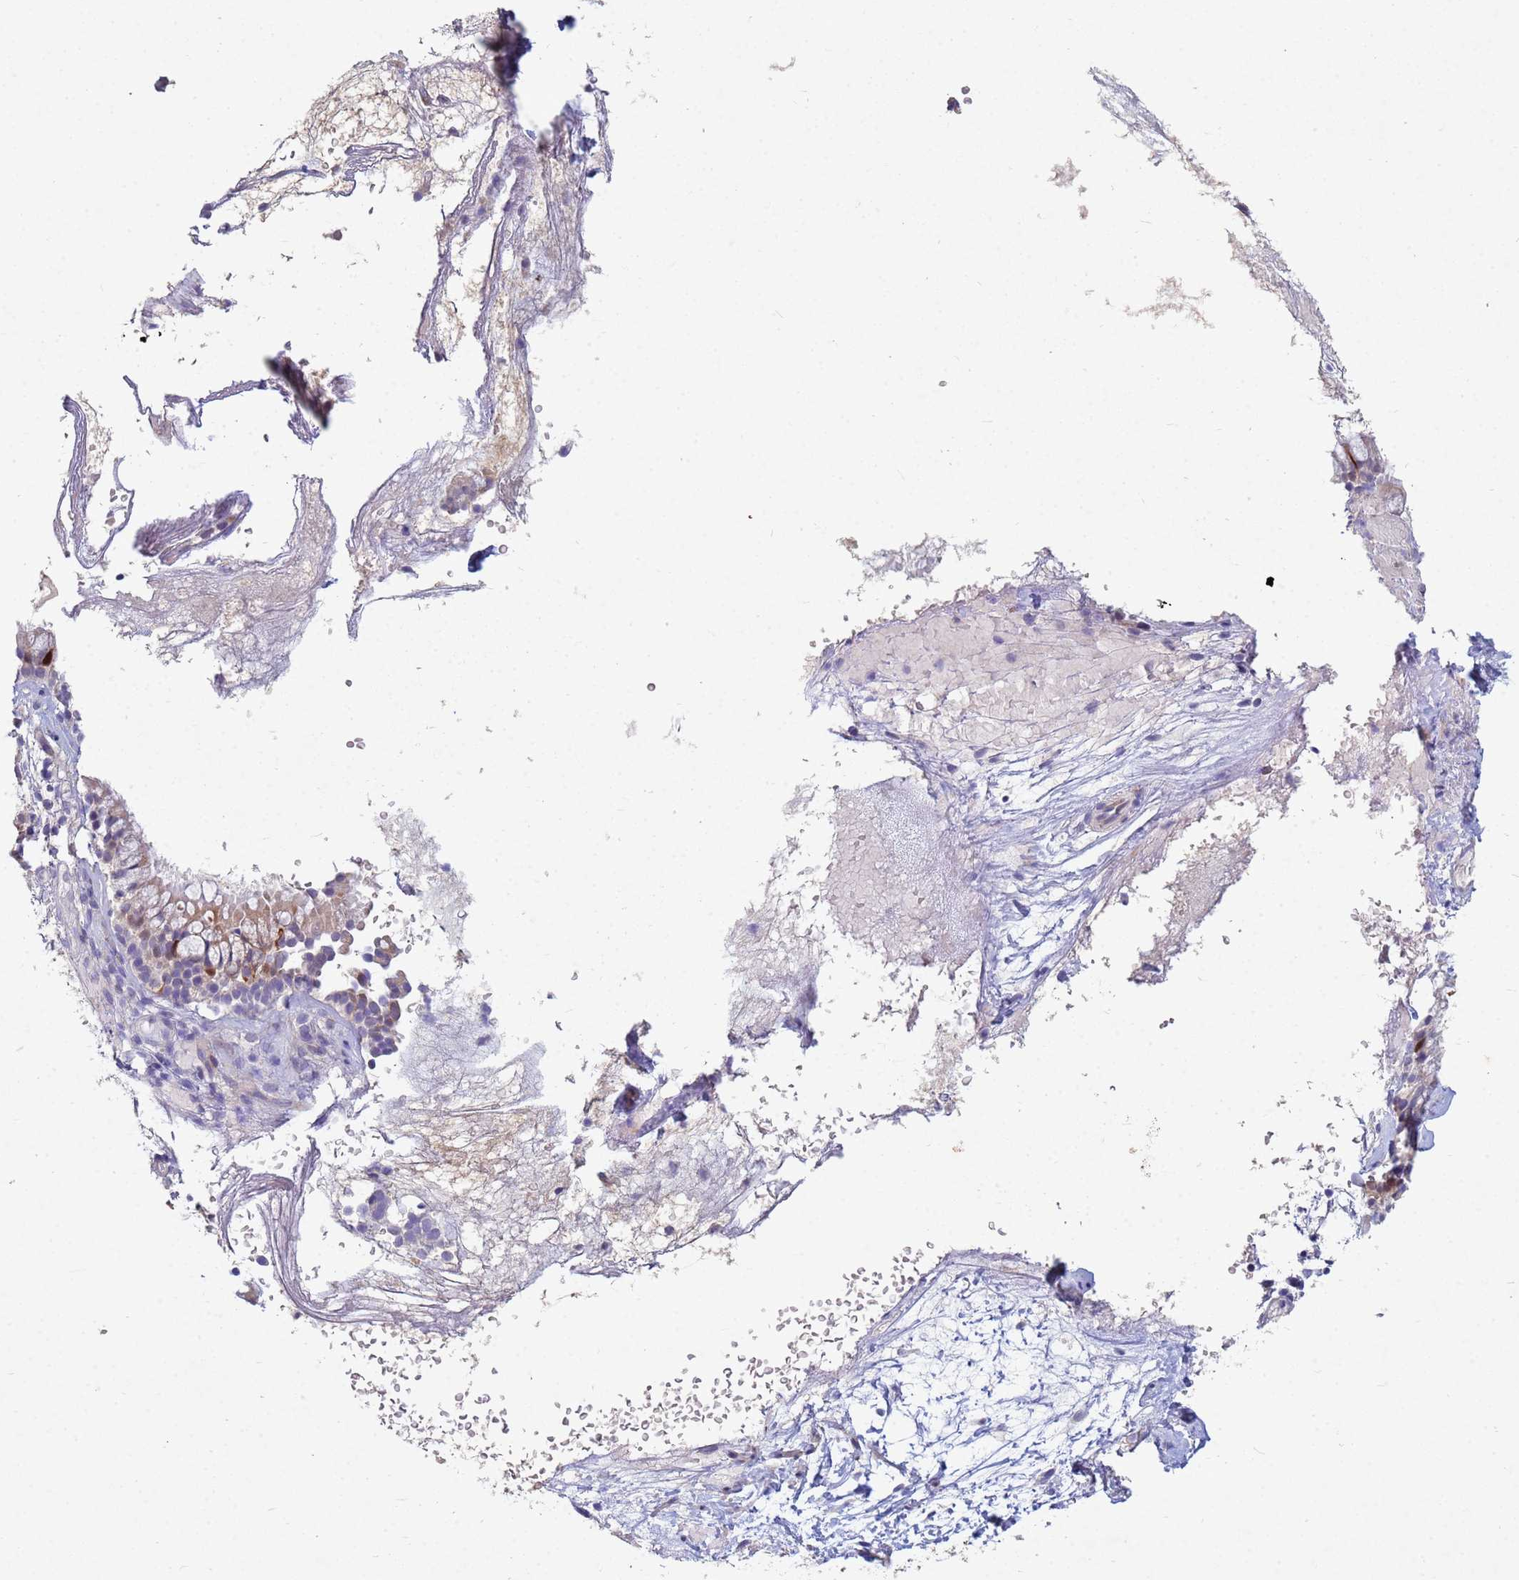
{"staining": {"intensity": "moderate", "quantity": "25%-75%", "location": "cytoplasmic/membranous"}, "tissue": "nasopharynx", "cell_type": "Respiratory epithelial cells", "image_type": "normal", "snomed": [{"axis": "morphology", "description": "Normal tissue, NOS"}, {"axis": "topography", "description": "Nasopharynx"}], "caption": "Moderate cytoplasmic/membranous expression for a protein is identified in approximately 25%-75% of respiratory epithelial cells of normal nasopharynx using IHC.", "gene": "TNPO2", "patient": {"sex": "female", "age": 81}}